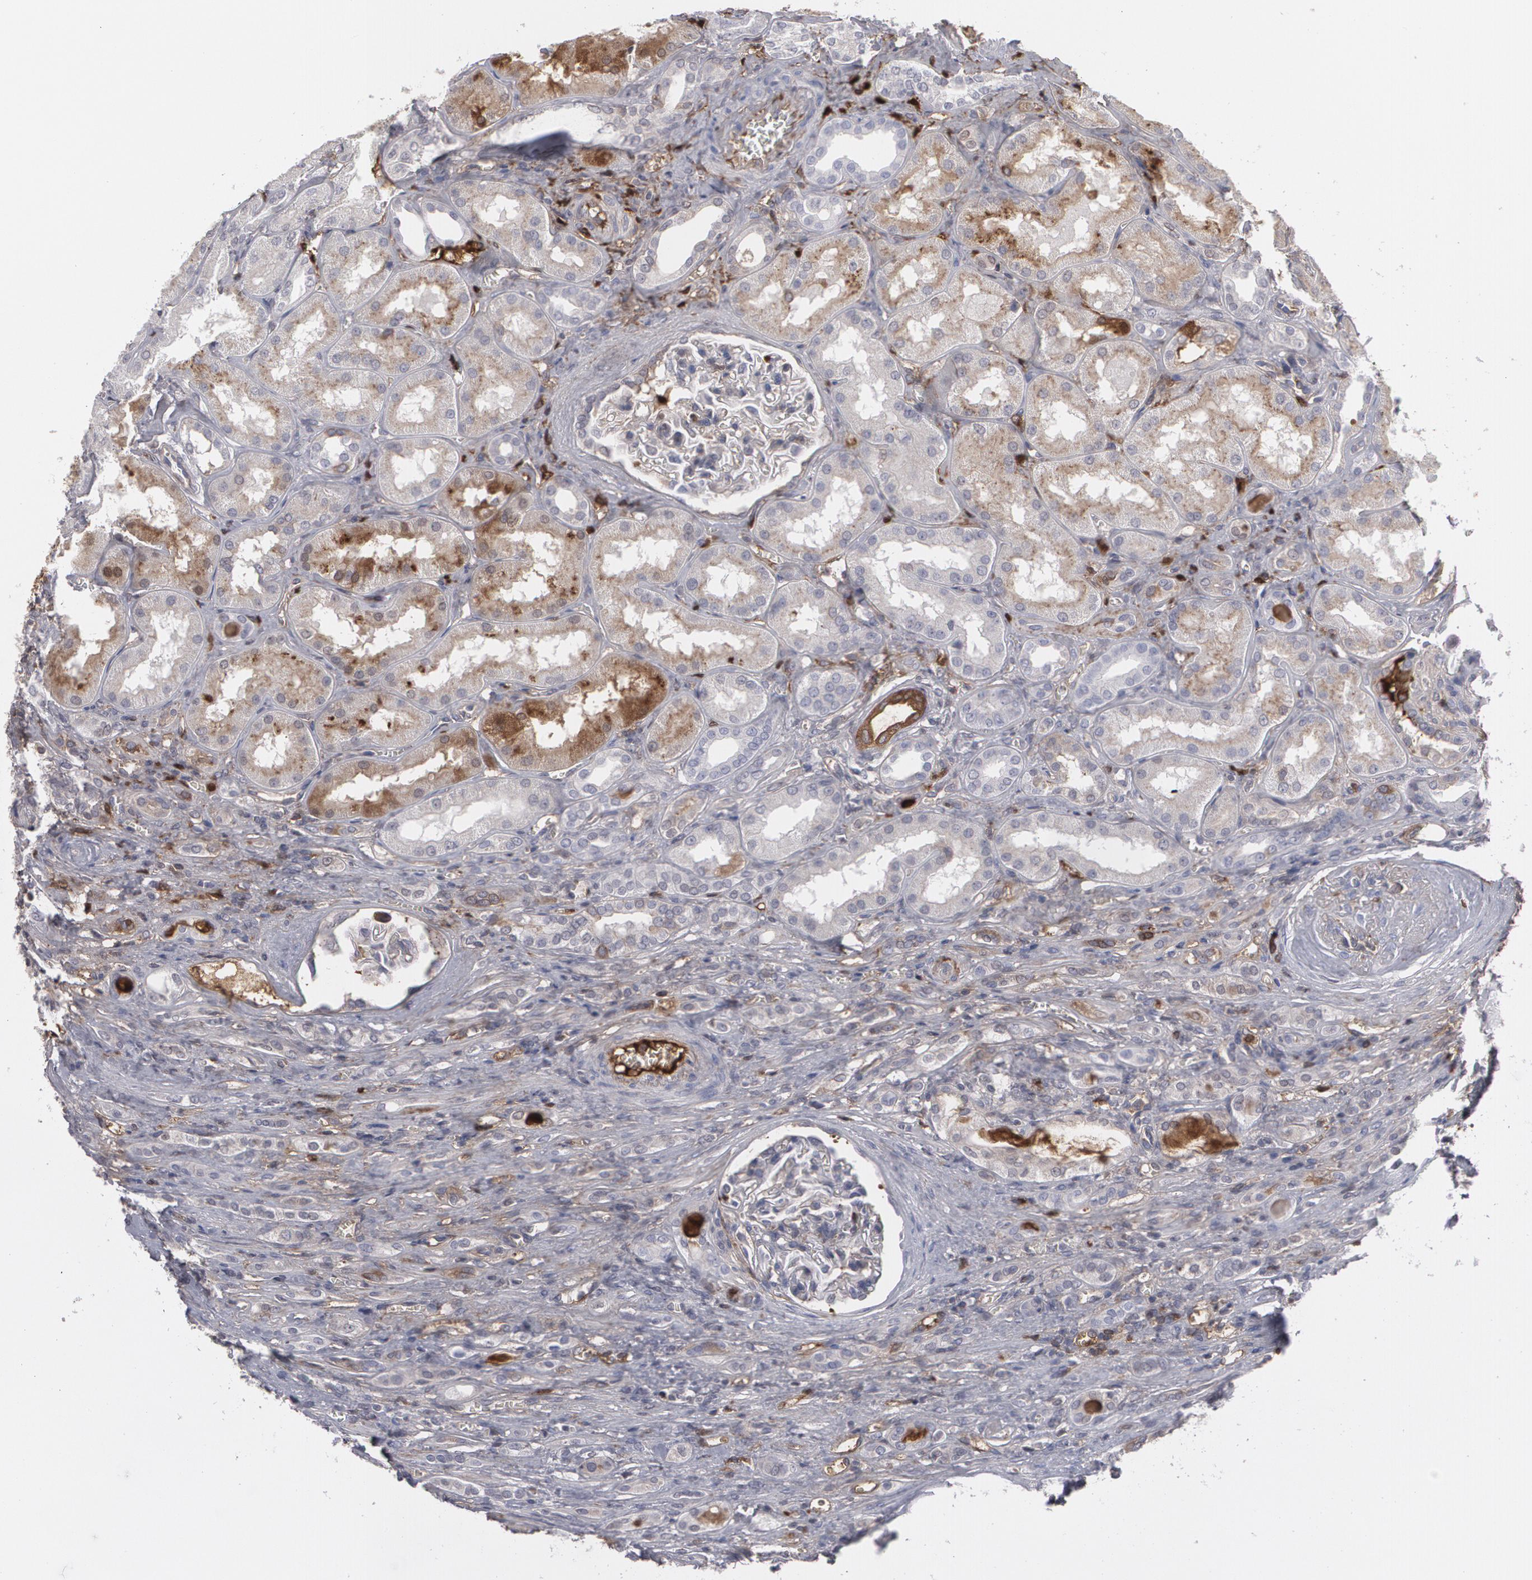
{"staining": {"intensity": "negative", "quantity": "none", "location": "none"}, "tissue": "renal cancer", "cell_type": "Tumor cells", "image_type": "cancer", "snomed": [{"axis": "morphology", "description": "Adenocarcinoma, NOS"}, {"axis": "topography", "description": "Kidney"}], "caption": "This micrograph is of renal cancer (adenocarcinoma) stained with immunohistochemistry (IHC) to label a protein in brown with the nuclei are counter-stained blue. There is no staining in tumor cells.", "gene": "LRG1", "patient": {"sex": "male", "age": 46}}